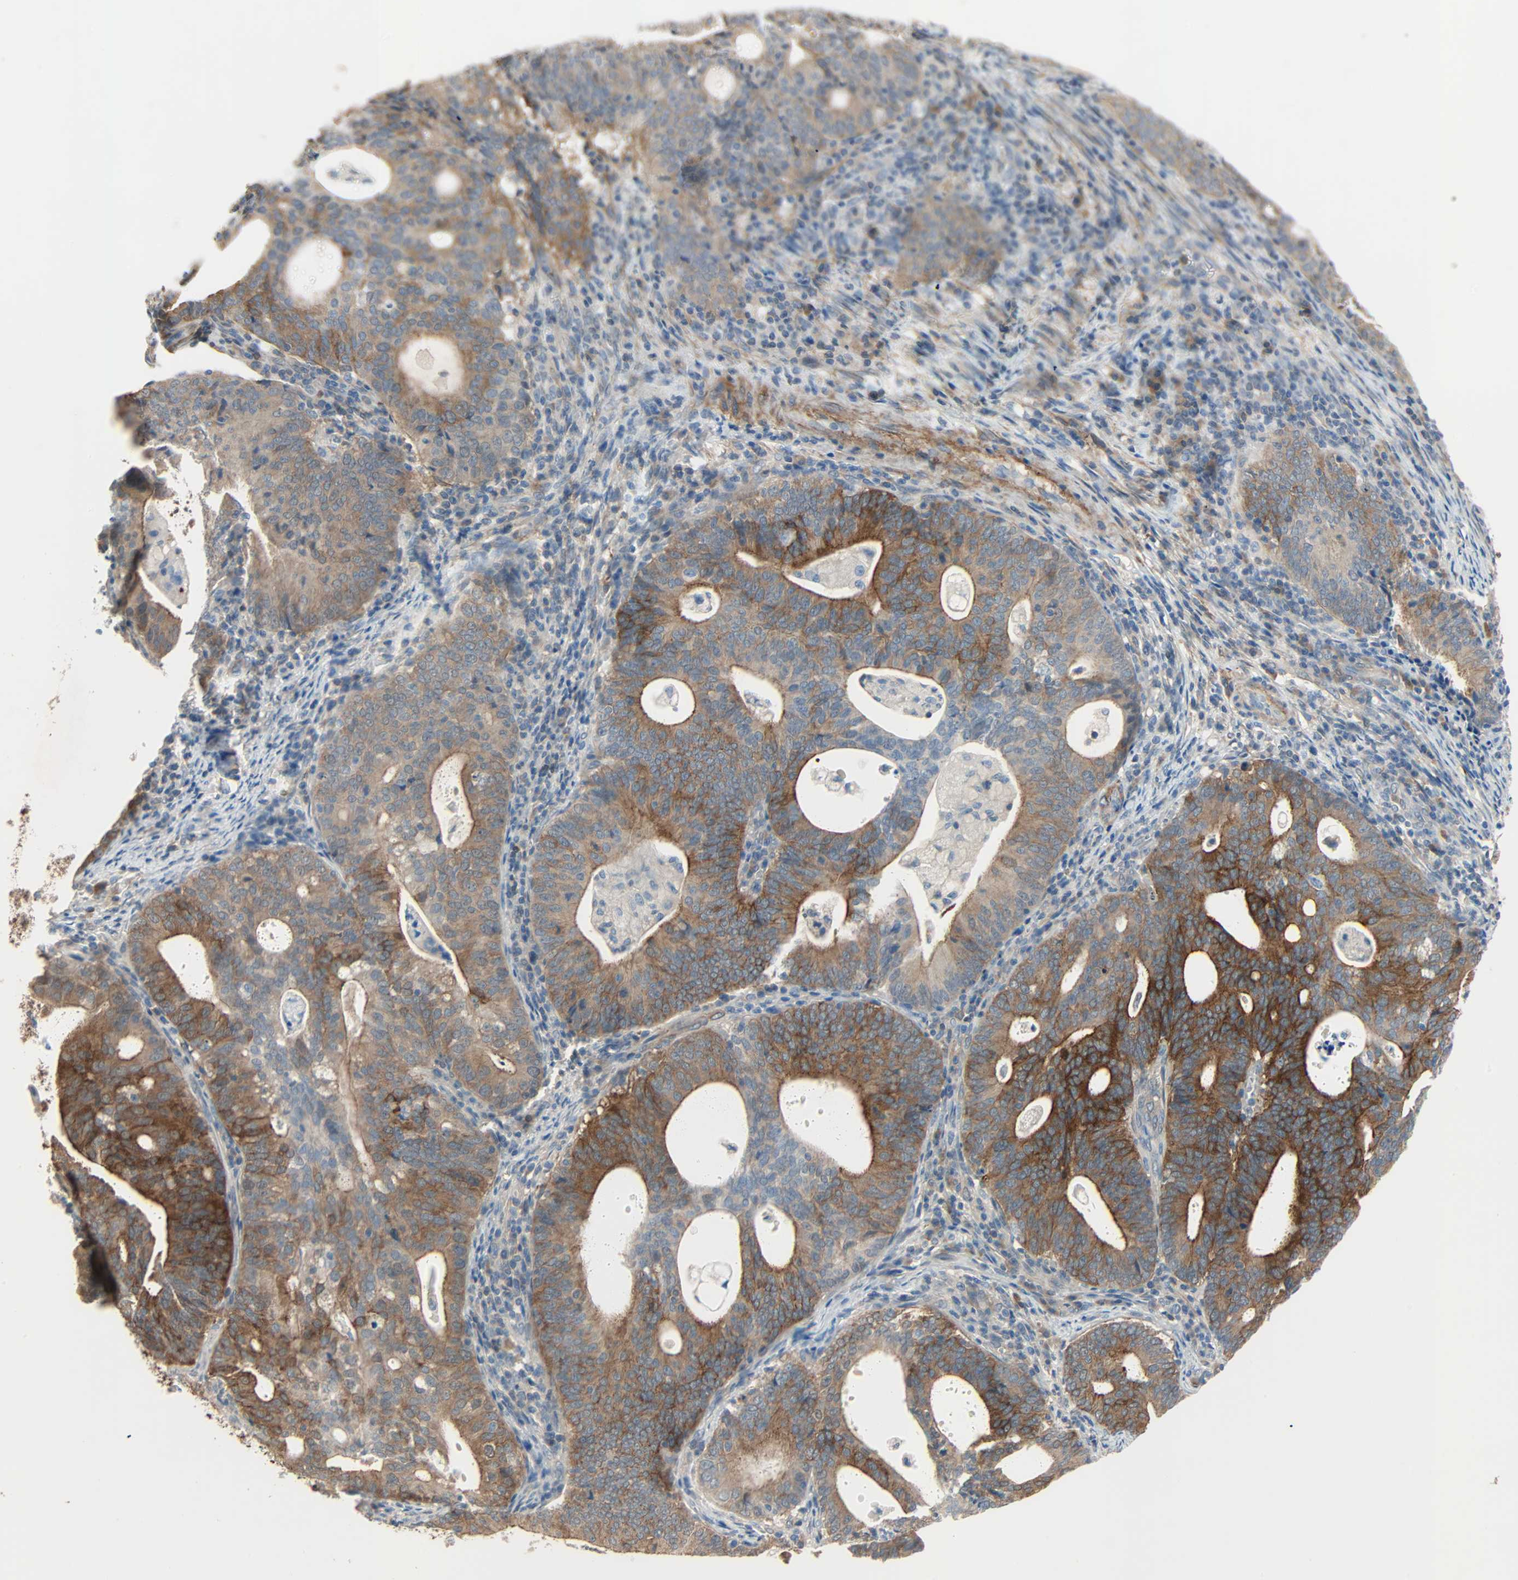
{"staining": {"intensity": "strong", "quantity": ">75%", "location": "cytoplasmic/membranous"}, "tissue": "endometrial cancer", "cell_type": "Tumor cells", "image_type": "cancer", "snomed": [{"axis": "morphology", "description": "Adenocarcinoma, NOS"}, {"axis": "topography", "description": "Uterus"}], "caption": "Protein staining shows strong cytoplasmic/membranous expression in approximately >75% of tumor cells in adenocarcinoma (endometrial). The staining is performed using DAB brown chromogen to label protein expression. The nuclei are counter-stained blue using hematoxylin.", "gene": "TNFRSF12A", "patient": {"sex": "female", "age": 83}}